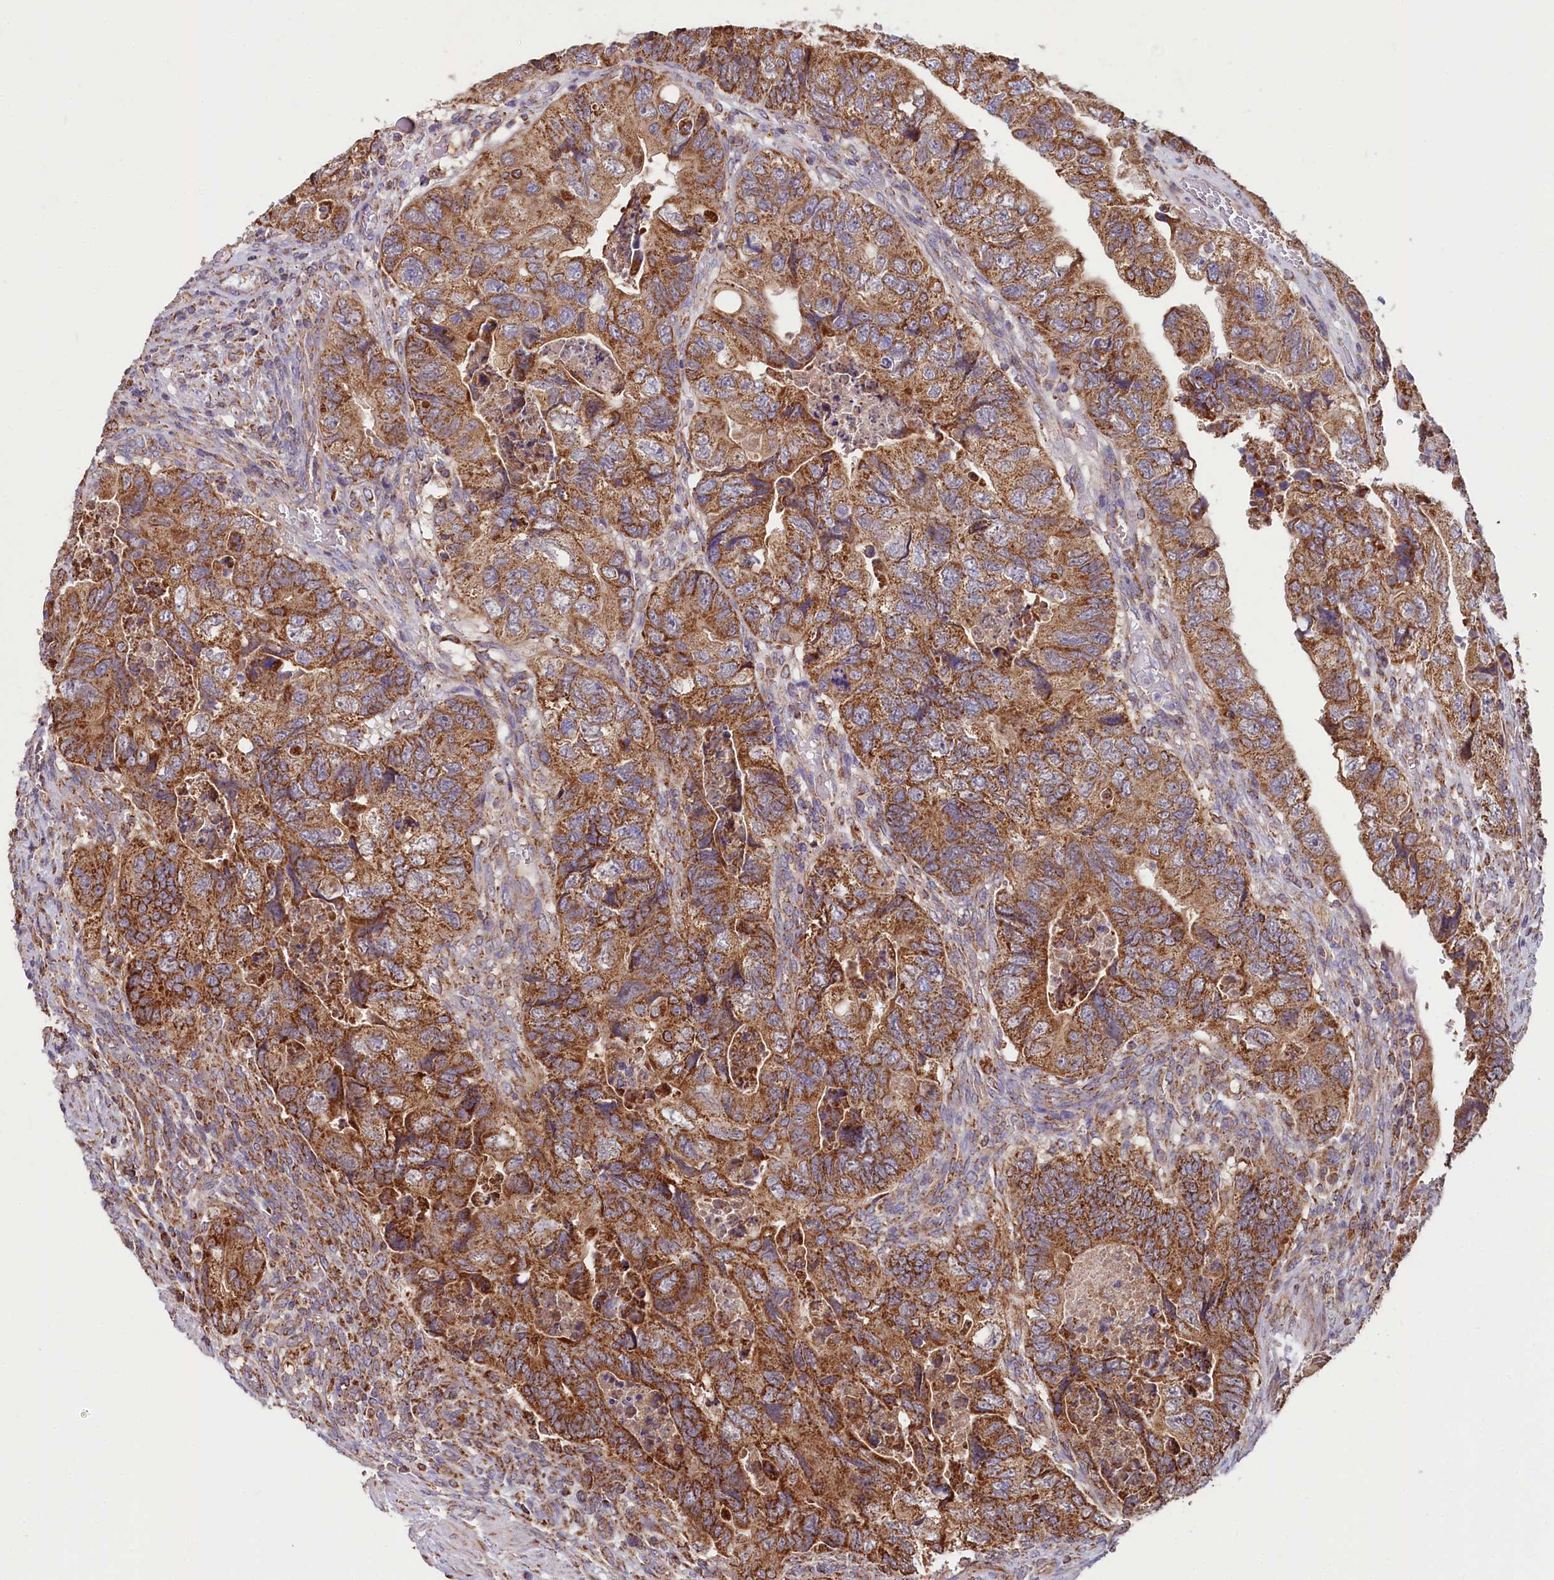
{"staining": {"intensity": "moderate", "quantity": ">75%", "location": "cytoplasmic/membranous"}, "tissue": "colorectal cancer", "cell_type": "Tumor cells", "image_type": "cancer", "snomed": [{"axis": "morphology", "description": "Adenocarcinoma, NOS"}, {"axis": "topography", "description": "Rectum"}], "caption": "This micrograph demonstrates immunohistochemistry staining of human colorectal cancer, with medium moderate cytoplasmic/membranous staining in approximately >75% of tumor cells.", "gene": "NUDT15", "patient": {"sex": "male", "age": 63}}